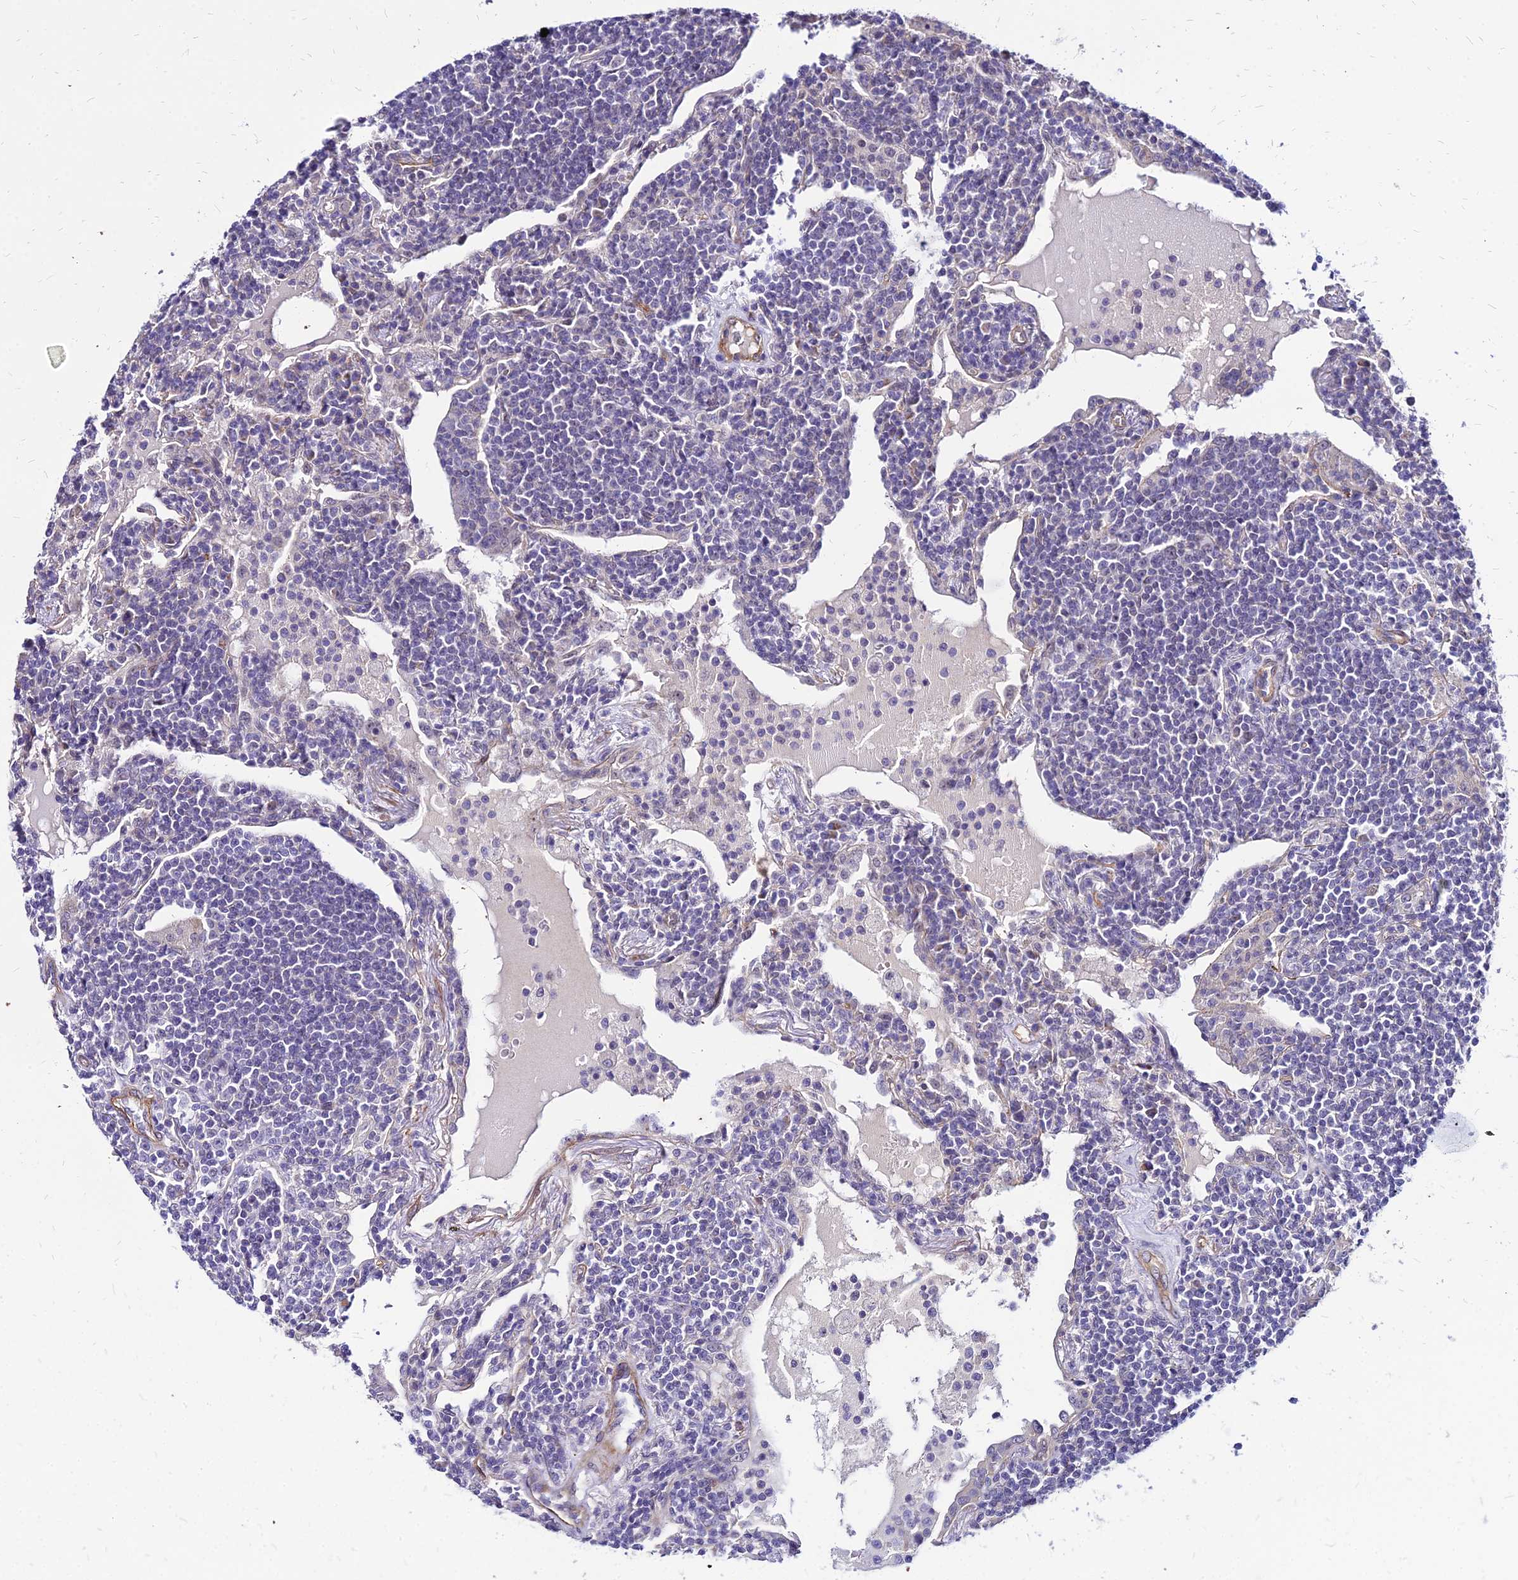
{"staining": {"intensity": "negative", "quantity": "none", "location": "none"}, "tissue": "lymphoma", "cell_type": "Tumor cells", "image_type": "cancer", "snomed": [{"axis": "morphology", "description": "Malignant lymphoma, non-Hodgkin's type, Low grade"}, {"axis": "topography", "description": "Lung"}], "caption": "Tumor cells are negative for protein expression in human low-grade malignant lymphoma, non-Hodgkin's type.", "gene": "YEATS2", "patient": {"sex": "female", "age": 71}}